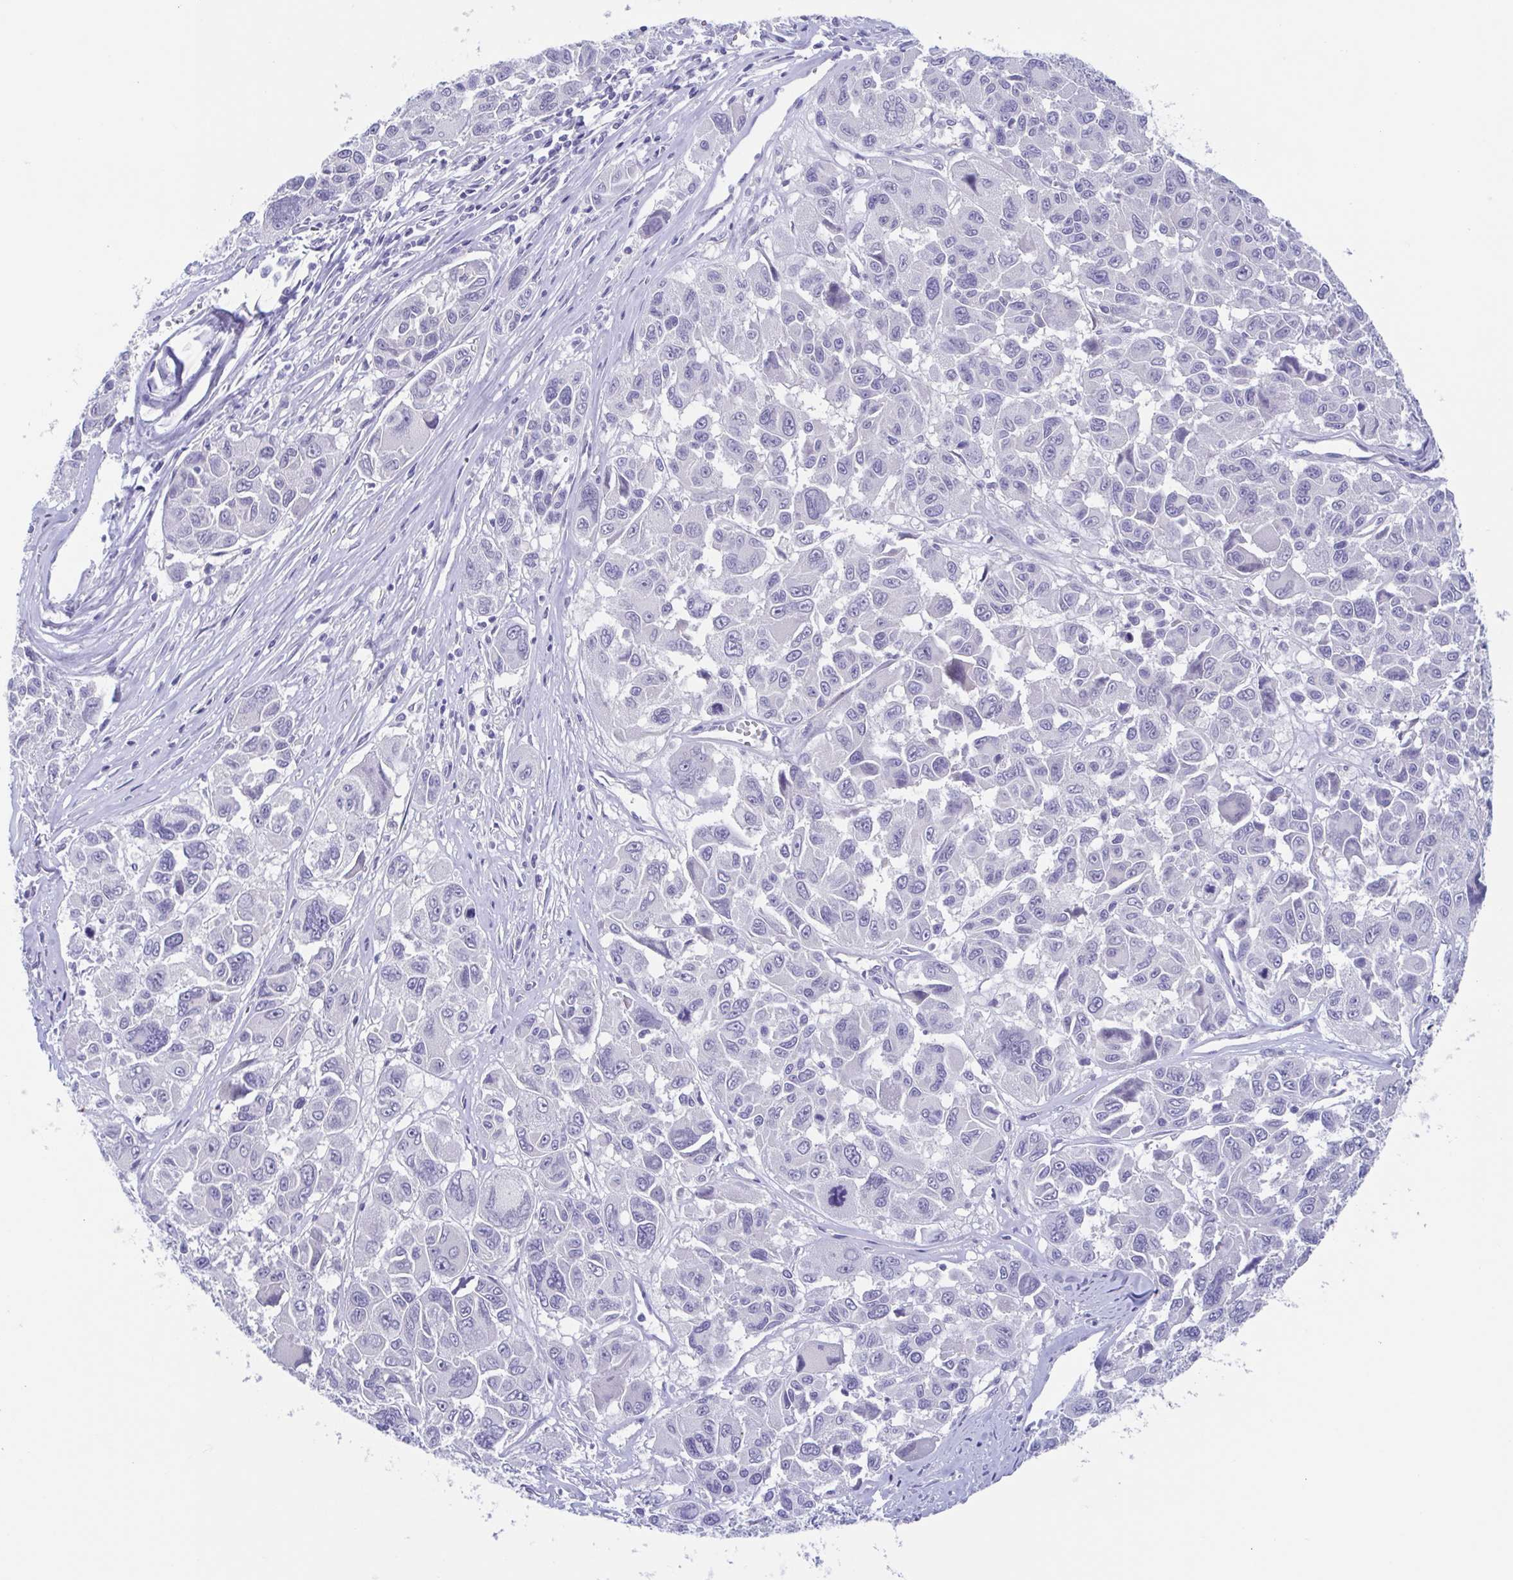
{"staining": {"intensity": "negative", "quantity": "none", "location": "none"}, "tissue": "melanoma", "cell_type": "Tumor cells", "image_type": "cancer", "snomed": [{"axis": "morphology", "description": "Malignant melanoma, NOS"}, {"axis": "topography", "description": "Skin"}], "caption": "DAB (3,3'-diaminobenzidine) immunohistochemical staining of malignant melanoma demonstrates no significant expression in tumor cells.", "gene": "TEX12", "patient": {"sex": "female", "age": 66}}